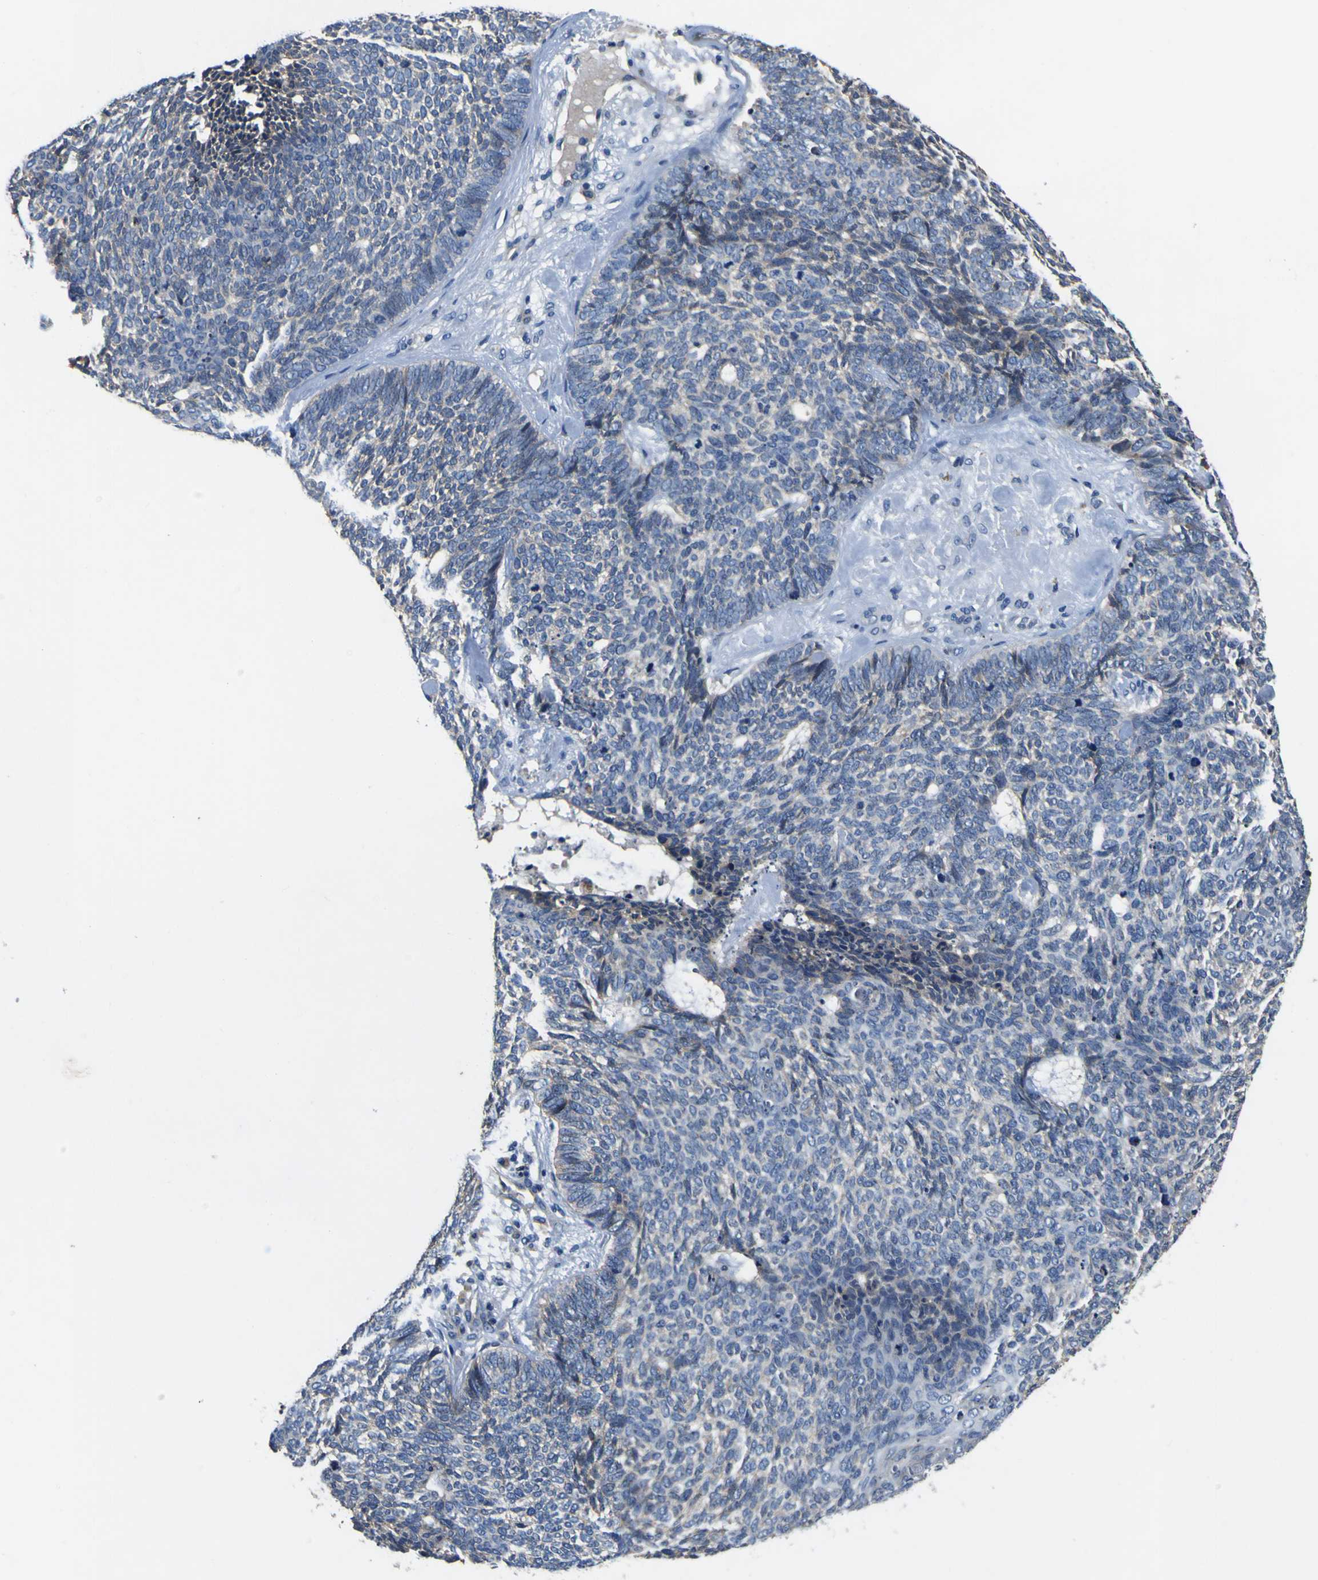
{"staining": {"intensity": "weak", "quantity": "<25%", "location": "cytoplasmic/membranous"}, "tissue": "skin cancer", "cell_type": "Tumor cells", "image_type": "cancer", "snomed": [{"axis": "morphology", "description": "Basal cell carcinoma"}, {"axis": "topography", "description": "Skin"}], "caption": "Immunohistochemistry image of human skin cancer (basal cell carcinoma) stained for a protein (brown), which shows no staining in tumor cells. The staining is performed using DAB brown chromogen with nuclei counter-stained in using hematoxylin.", "gene": "EPHB4", "patient": {"sex": "female", "age": 84}}